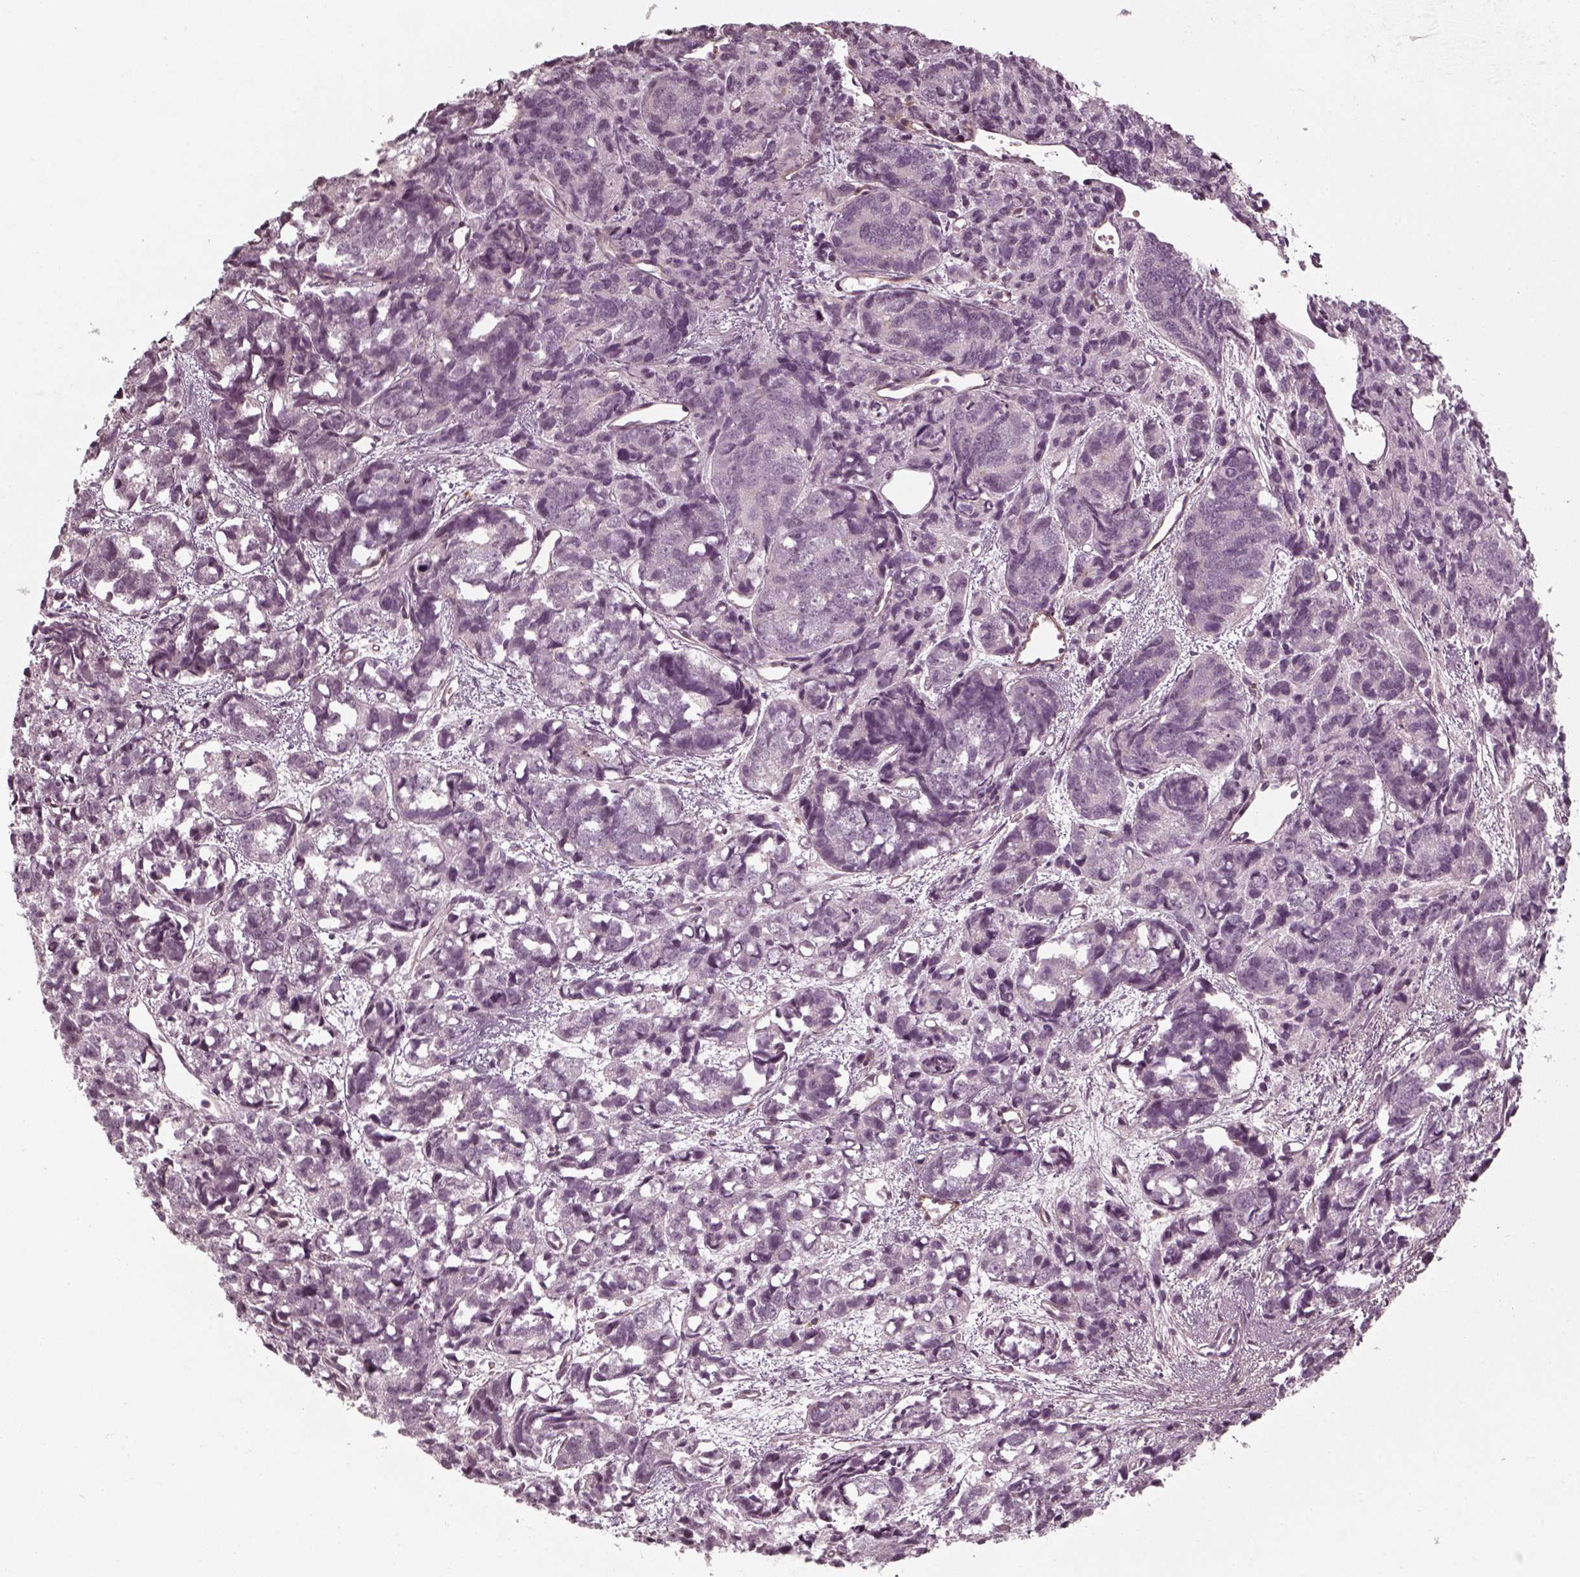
{"staining": {"intensity": "negative", "quantity": "none", "location": "none"}, "tissue": "prostate cancer", "cell_type": "Tumor cells", "image_type": "cancer", "snomed": [{"axis": "morphology", "description": "Adenocarcinoma, High grade"}, {"axis": "topography", "description": "Prostate"}], "caption": "A high-resolution image shows IHC staining of prostate cancer, which demonstrates no significant staining in tumor cells.", "gene": "LAMB2", "patient": {"sex": "male", "age": 77}}